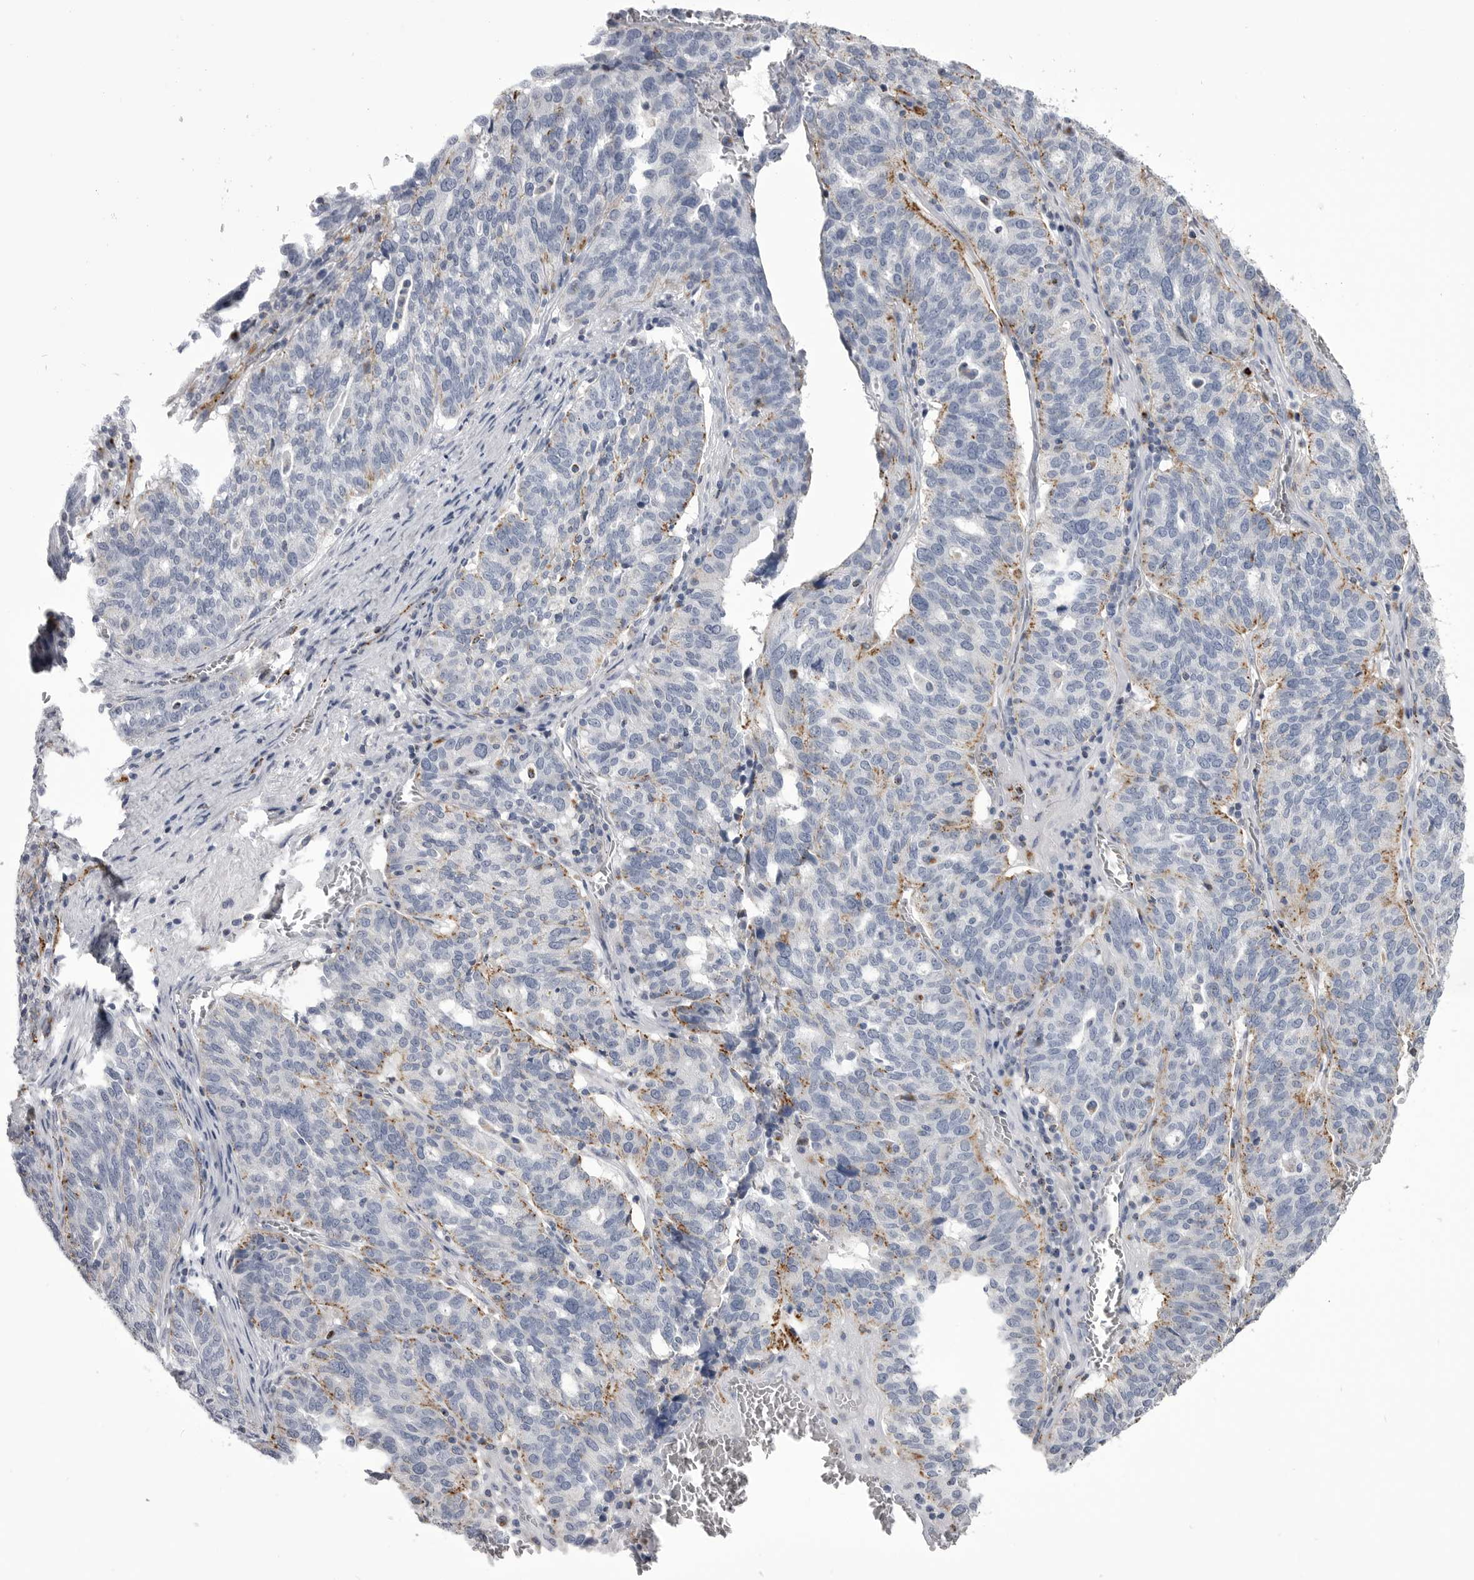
{"staining": {"intensity": "negative", "quantity": "none", "location": "none"}, "tissue": "ovarian cancer", "cell_type": "Tumor cells", "image_type": "cancer", "snomed": [{"axis": "morphology", "description": "Cystadenocarcinoma, serous, NOS"}, {"axis": "topography", "description": "Ovary"}], "caption": "Ovarian serous cystadenocarcinoma was stained to show a protein in brown. There is no significant expression in tumor cells.", "gene": "PSPN", "patient": {"sex": "female", "age": 59}}